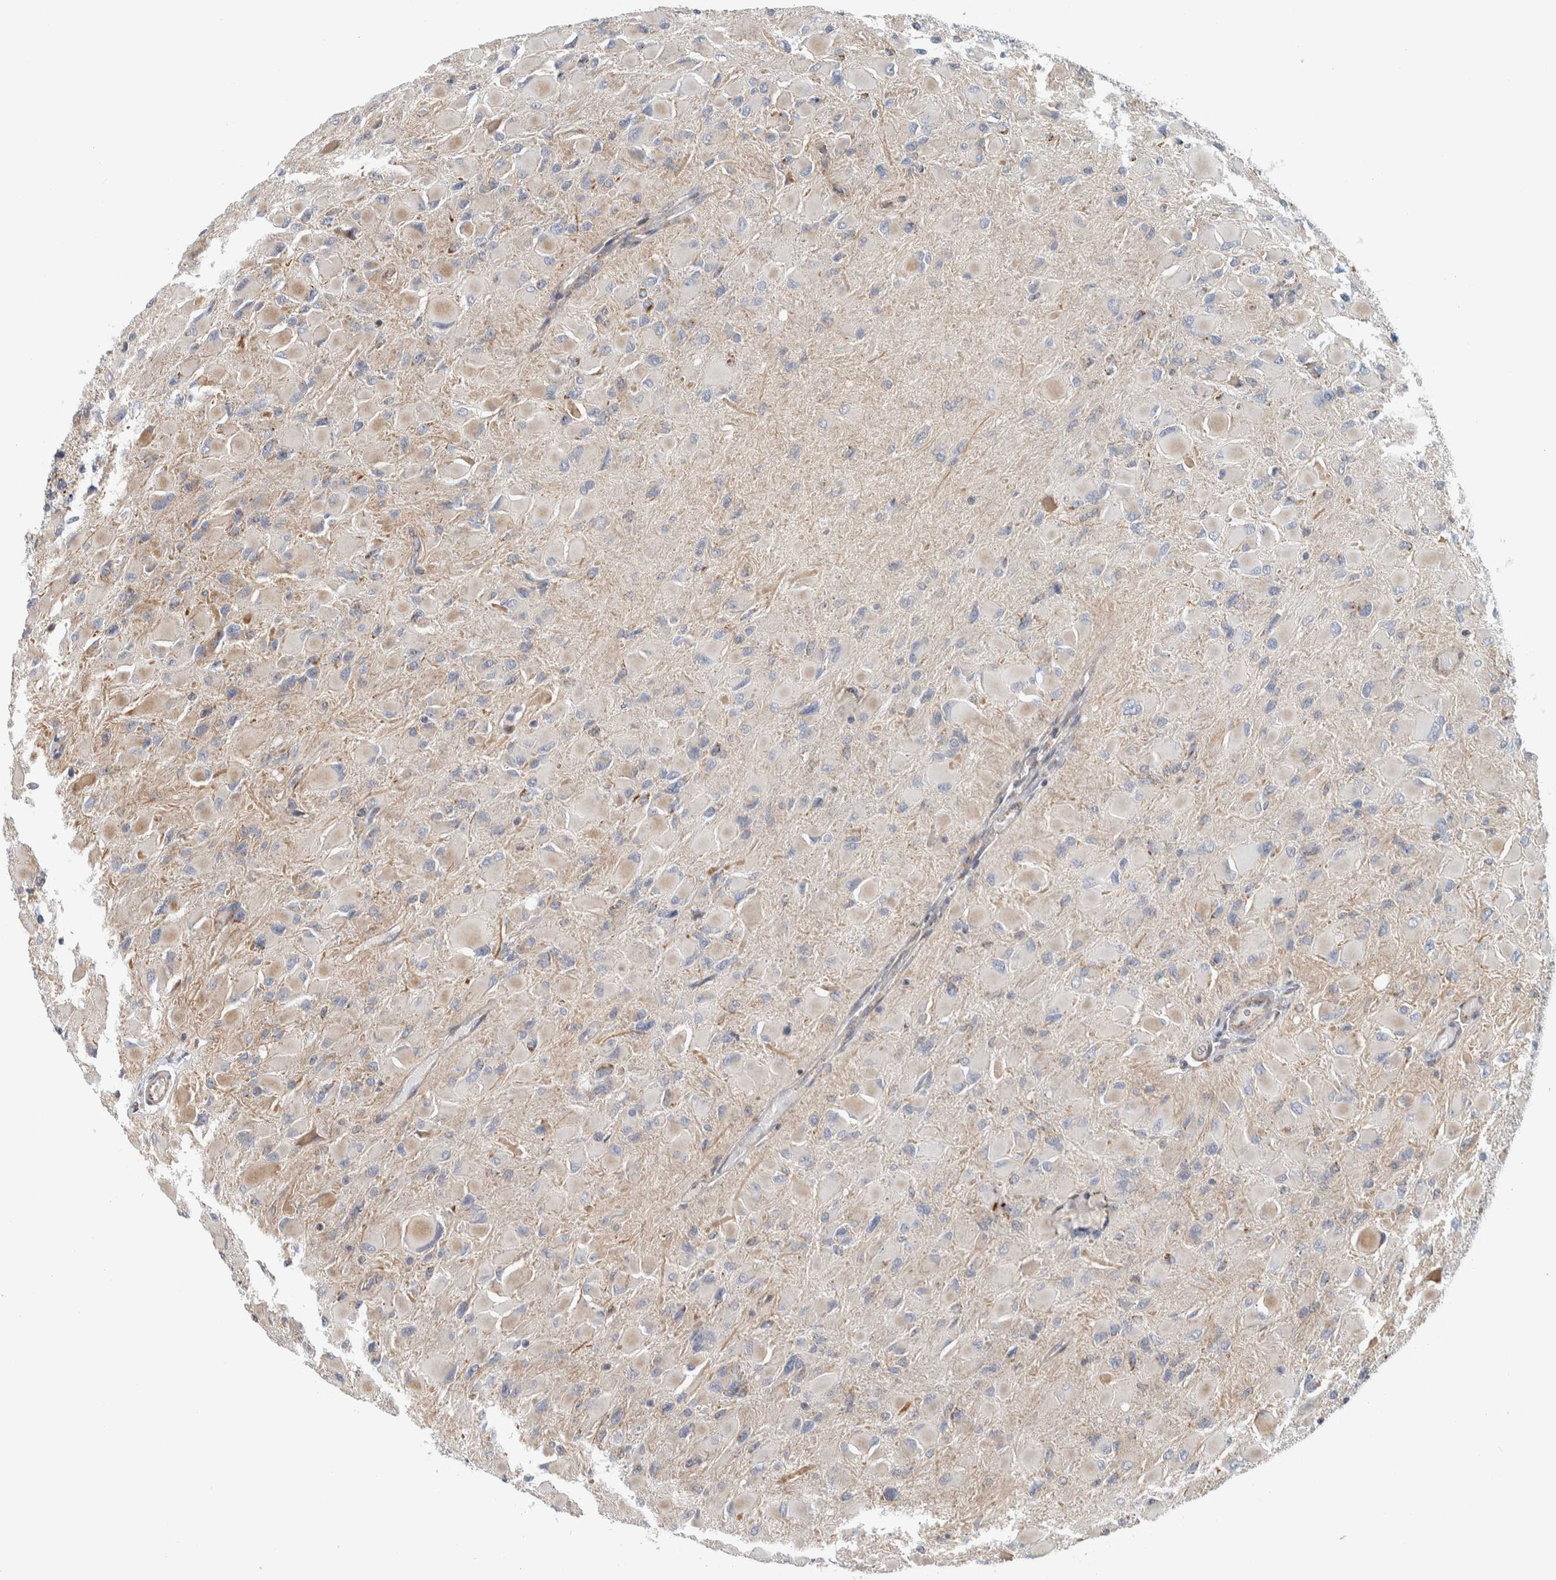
{"staining": {"intensity": "weak", "quantity": "25%-75%", "location": "cytoplasmic/membranous"}, "tissue": "glioma", "cell_type": "Tumor cells", "image_type": "cancer", "snomed": [{"axis": "morphology", "description": "Glioma, malignant, High grade"}, {"axis": "topography", "description": "Cerebral cortex"}], "caption": "A photomicrograph of glioma stained for a protein exhibits weak cytoplasmic/membranous brown staining in tumor cells.", "gene": "AFP", "patient": {"sex": "female", "age": 36}}